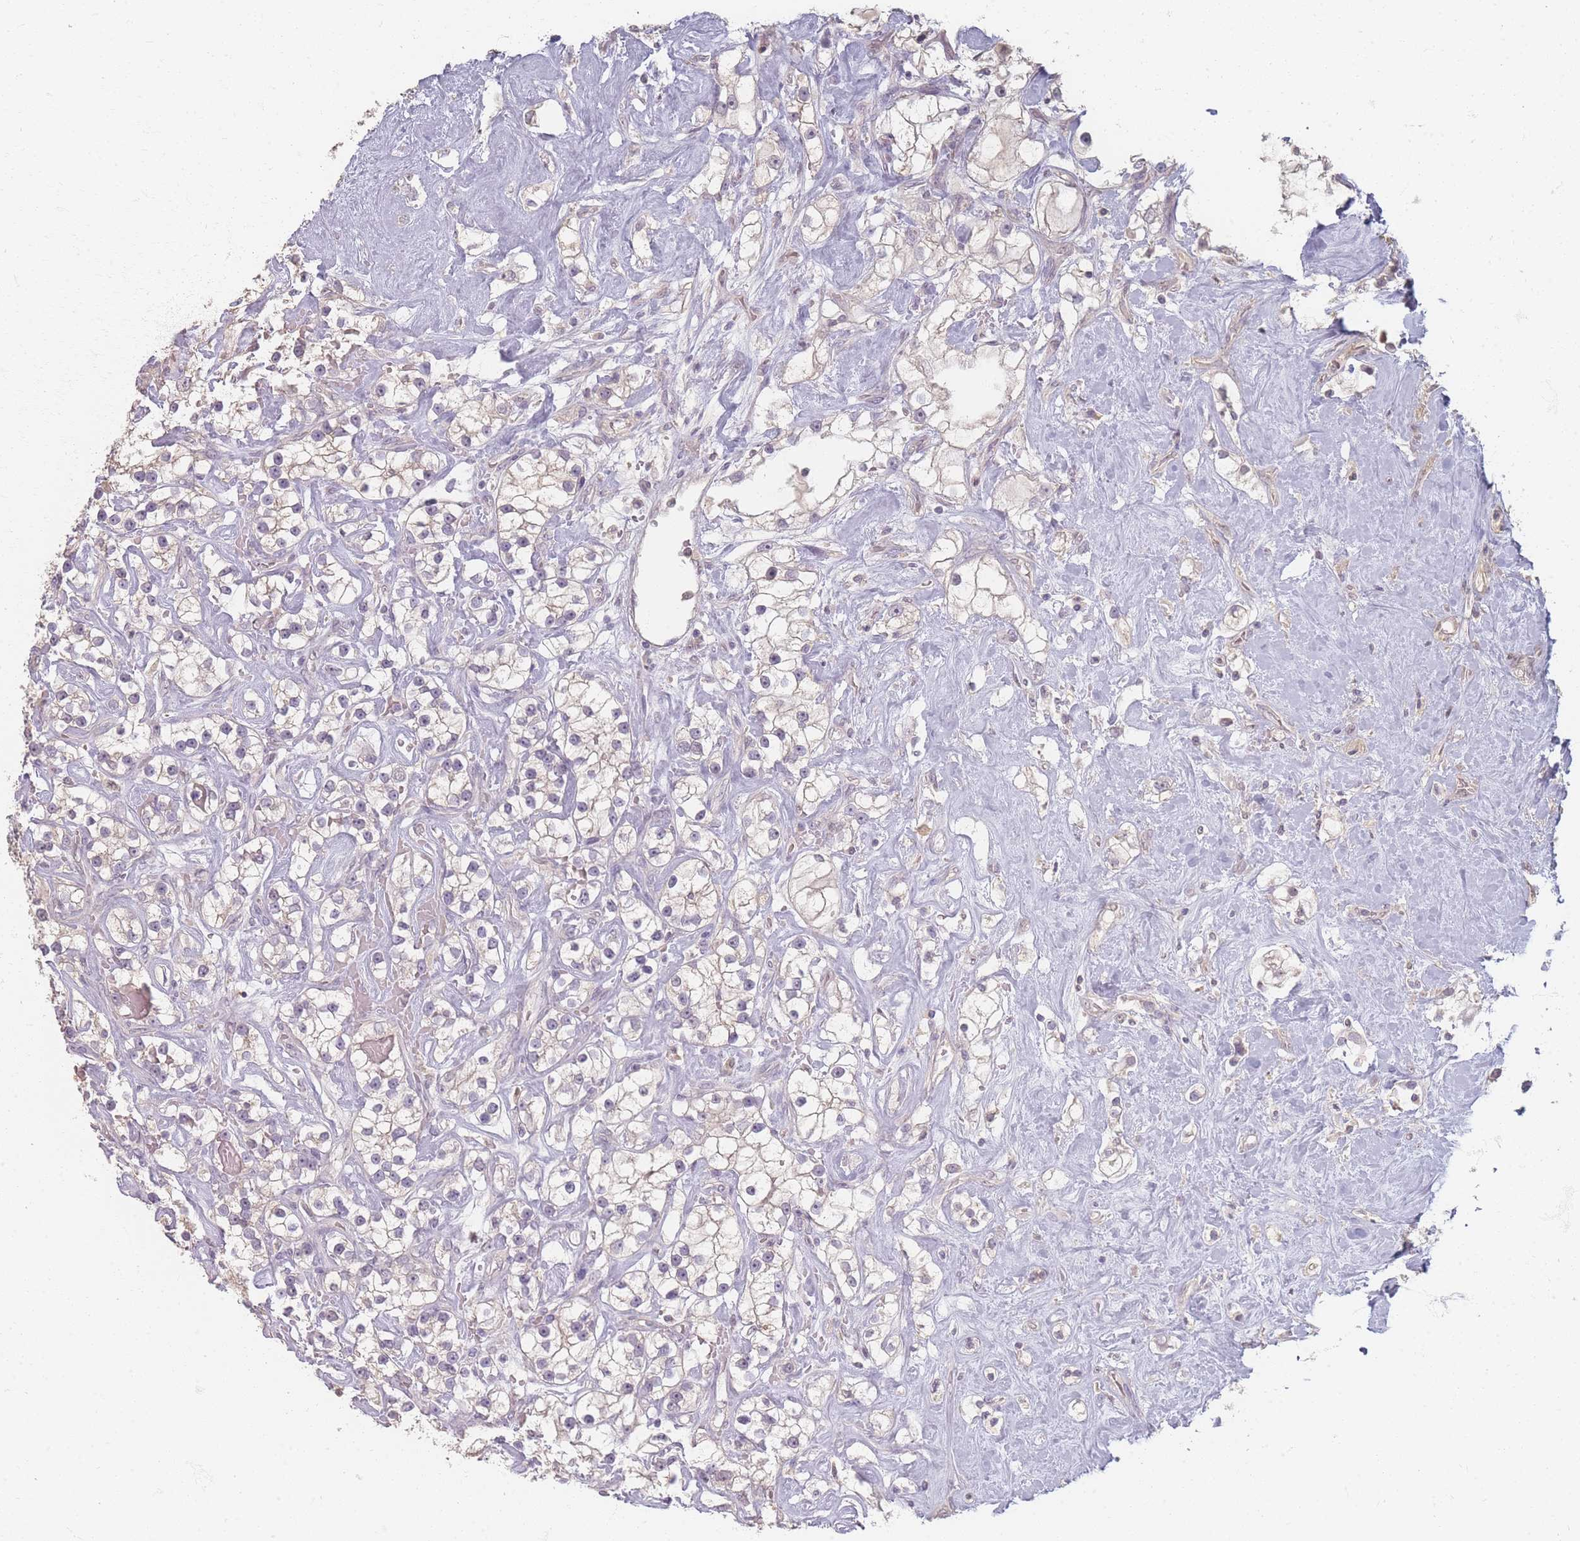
{"staining": {"intensity": "negative", "quantity": "none", "location": "none"}, "tissue": "renal cancer", "cell_type": "Tumor cells", "image_type": "cancer", "snomed": [{"axis": "morphology", "description": "Adenocarcinoma, NOS"}, {"axis": "topography", "description": "Kidney"}], "caption": "IHC photomicrograph of neoplastic tissue: renal adenocarcinoma stained with DAB displays no significant protein staining in tumor cells.", "gene": "RFTN1", "patient": {"sex": "male", "age": 77}}